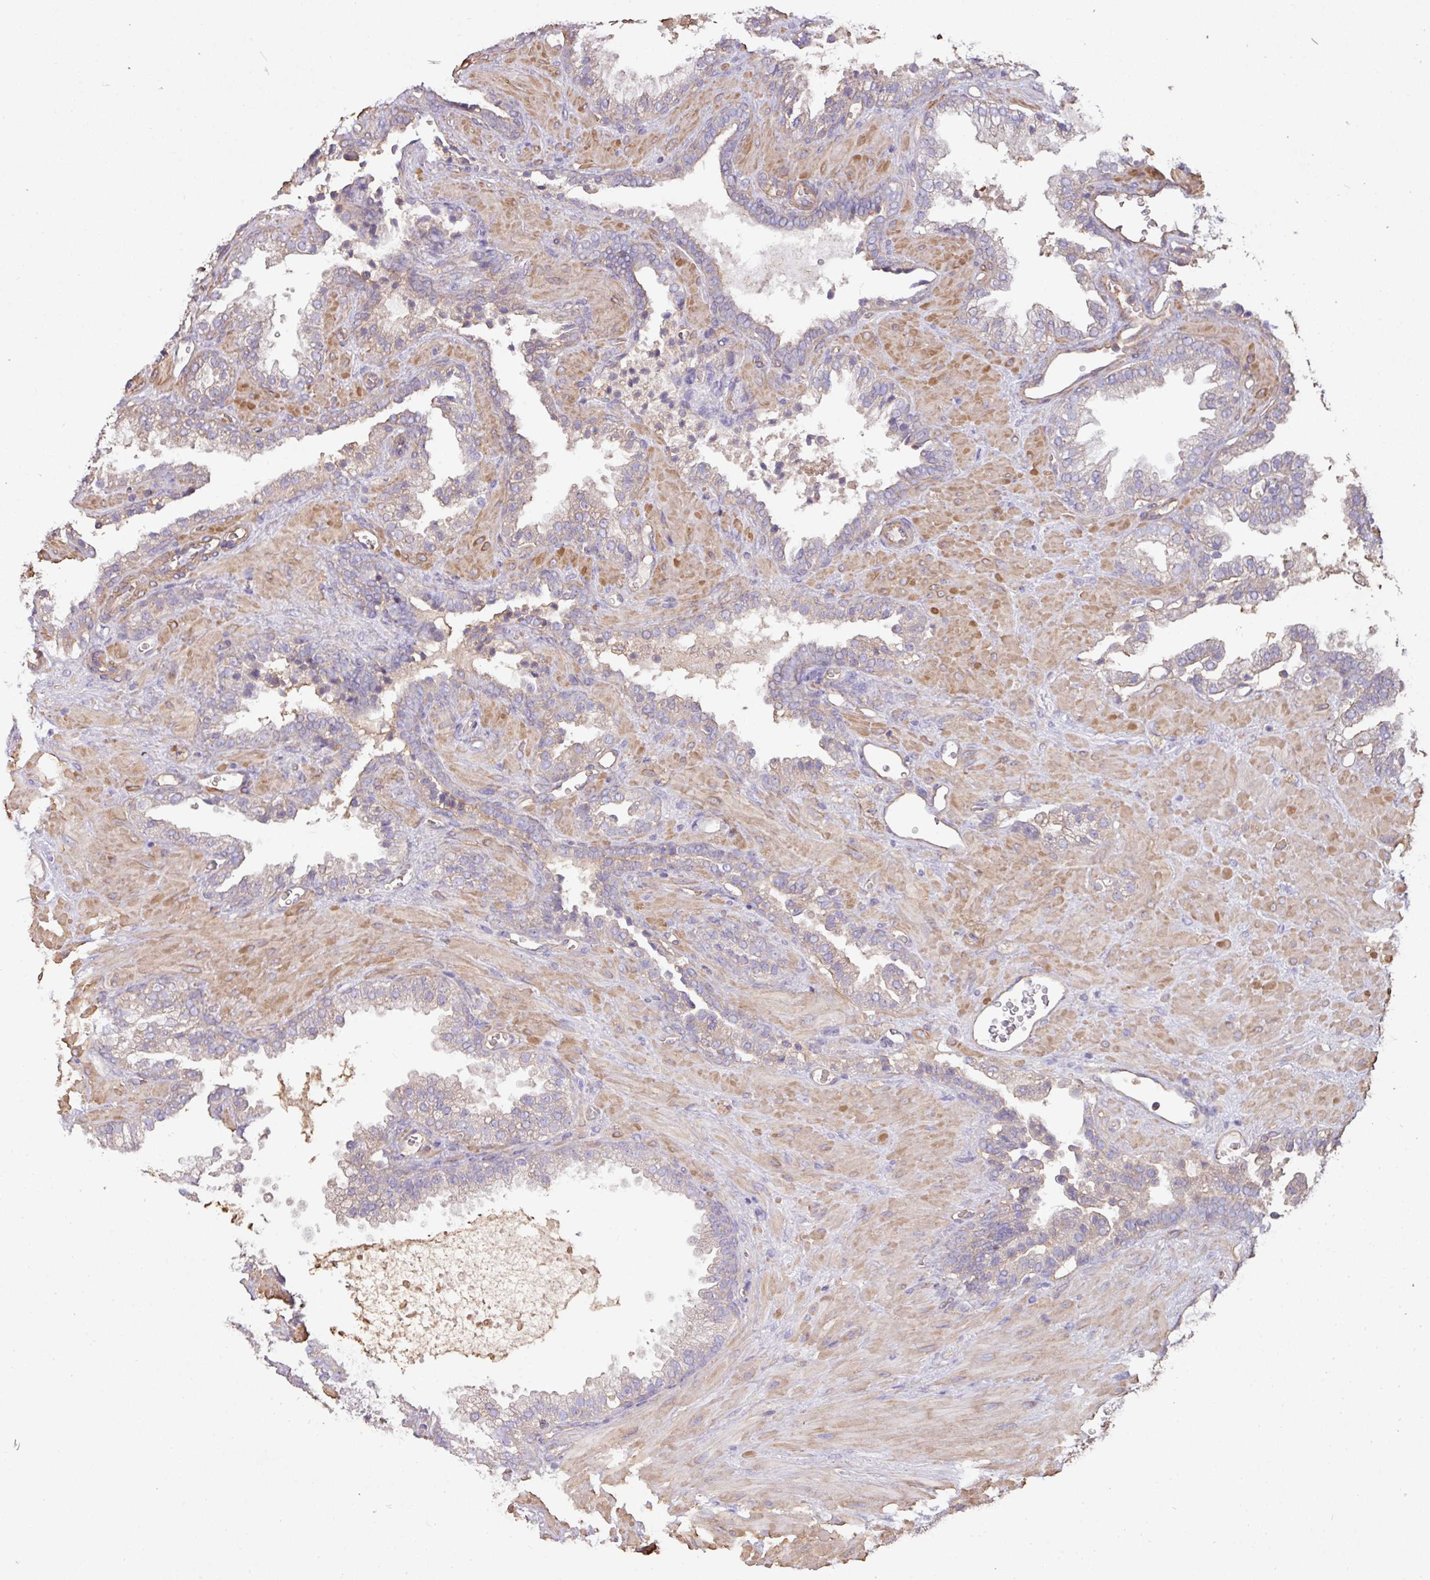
{"staining": {"intensity": "negative", "quantity": "none", "location": "none"}, "tissue": "prostate cancer", "cell_type": "Tumor cells", "image_type": "cancer", "snomed": [{"axis": "morphology", "description": "Adenocarcinoma, Low grade"}, {"axis": "topography", "description": "Prostate"}], "caption": "Tumor cells are negative for protein expression in human prostate cancer. (Stains: DAB immunohistochemistry with hematoxylin counter stain, Microscopy: brightfield microscopy at high magnification).", "gene": "CALML4", "patient": {"sex": "male", "age": 62}}